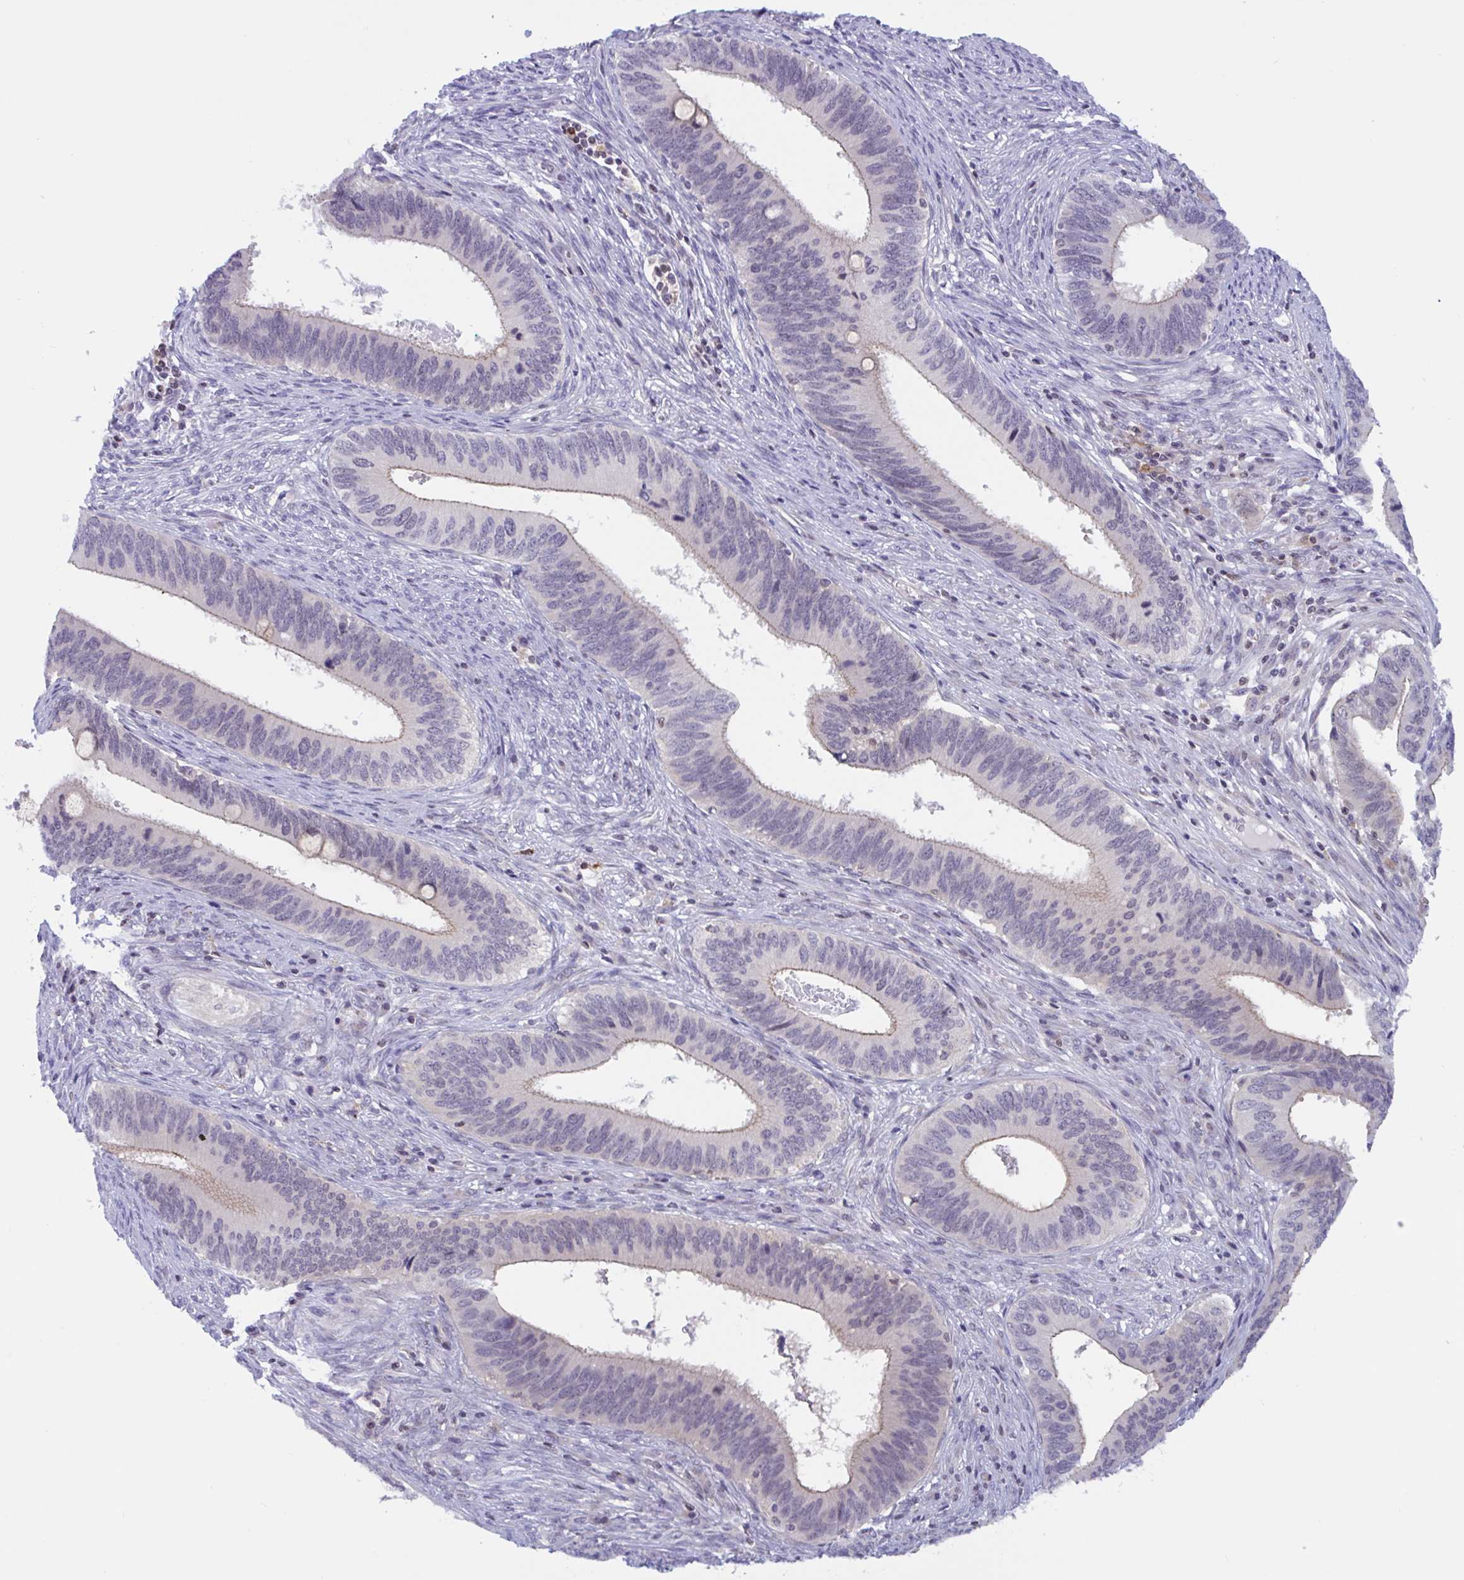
{"staining": {"intensity": "negative", "quantity": "none", "location": "none"}, "tissue": "cervical cancer", "cell_type": "Tumor cells", "image_type": "cancer", "snomed": [{"axis": "morphology", "description": "Adenocarcinoma, NOS"}, {"axis": "topography", "description": "Cervix"}], "caption": "Immunohistochemistry (IHC) image of neoplastic tissue: cervical cancer (adenocarcinoma) stained with DAB (3,3'-diaminobenzidine) exhibits no significant protein positivity in tumor cells.", "gene": "SNX11", "patient": {"sex": "female", "age": 42}}